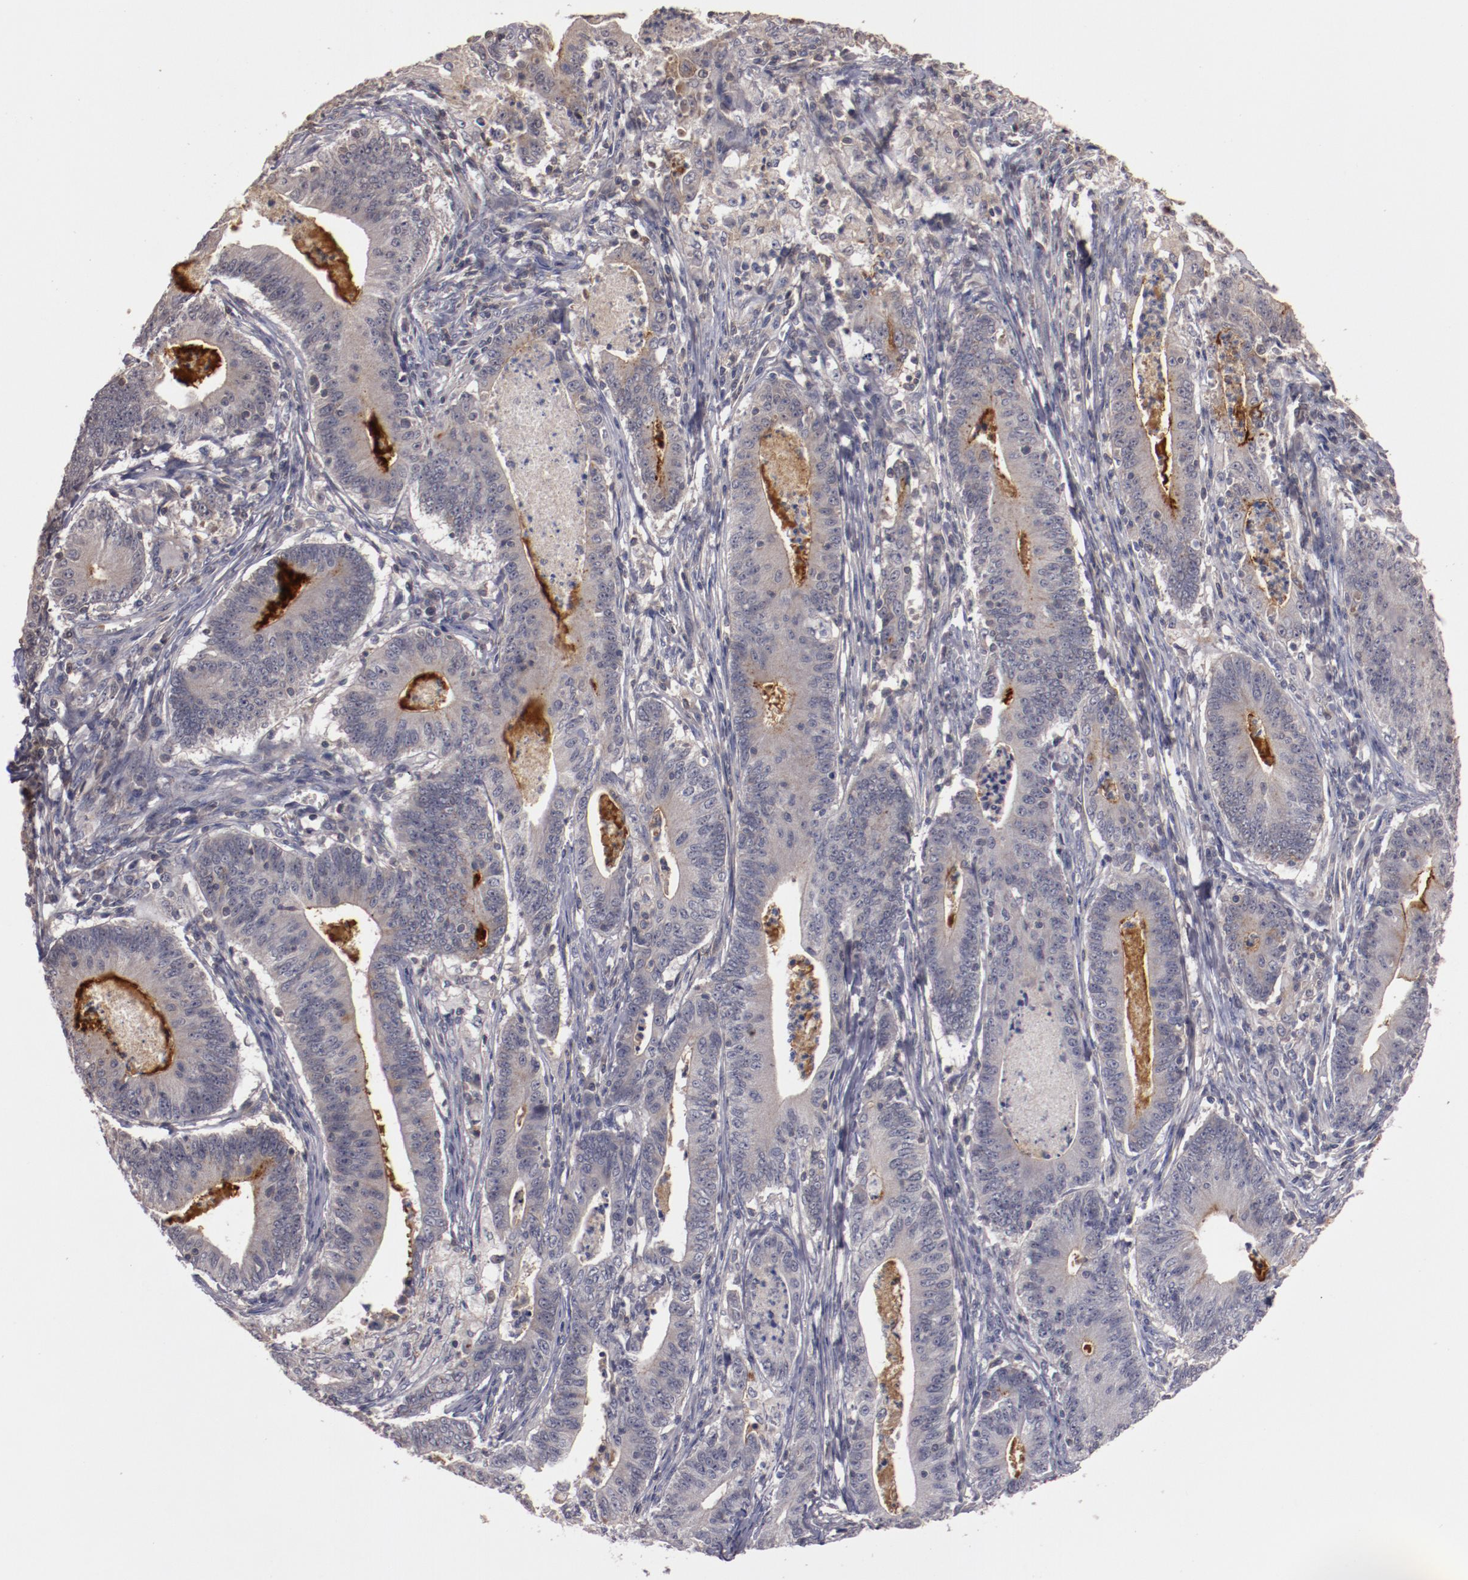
{"staining": {"intensity": "moderate", "quantity": "25%-75%", "location": "cytoplasmic/membranous"}, "tissue": "stomach cancer", "cell_type": "Tumor cells", "image_type": "cancer", "snomed": [{"axis": "morphology", "description": "Adenocarcinoma, NOS"}, {"axis": "topography", "description": "Stomach, lower"}], "caption": "Protein staining by IHC displays moderate cytoplasmic/membranous positivity in about 25%-75% of tumor cells in stomach cancer (adenocarcinoma). (DAB (3,3'-diaminobenzidine) IHC with brightfield microscopy, high magnification).", "gene": "MBL2", "patient": {"sex": "female", "age": 86}}